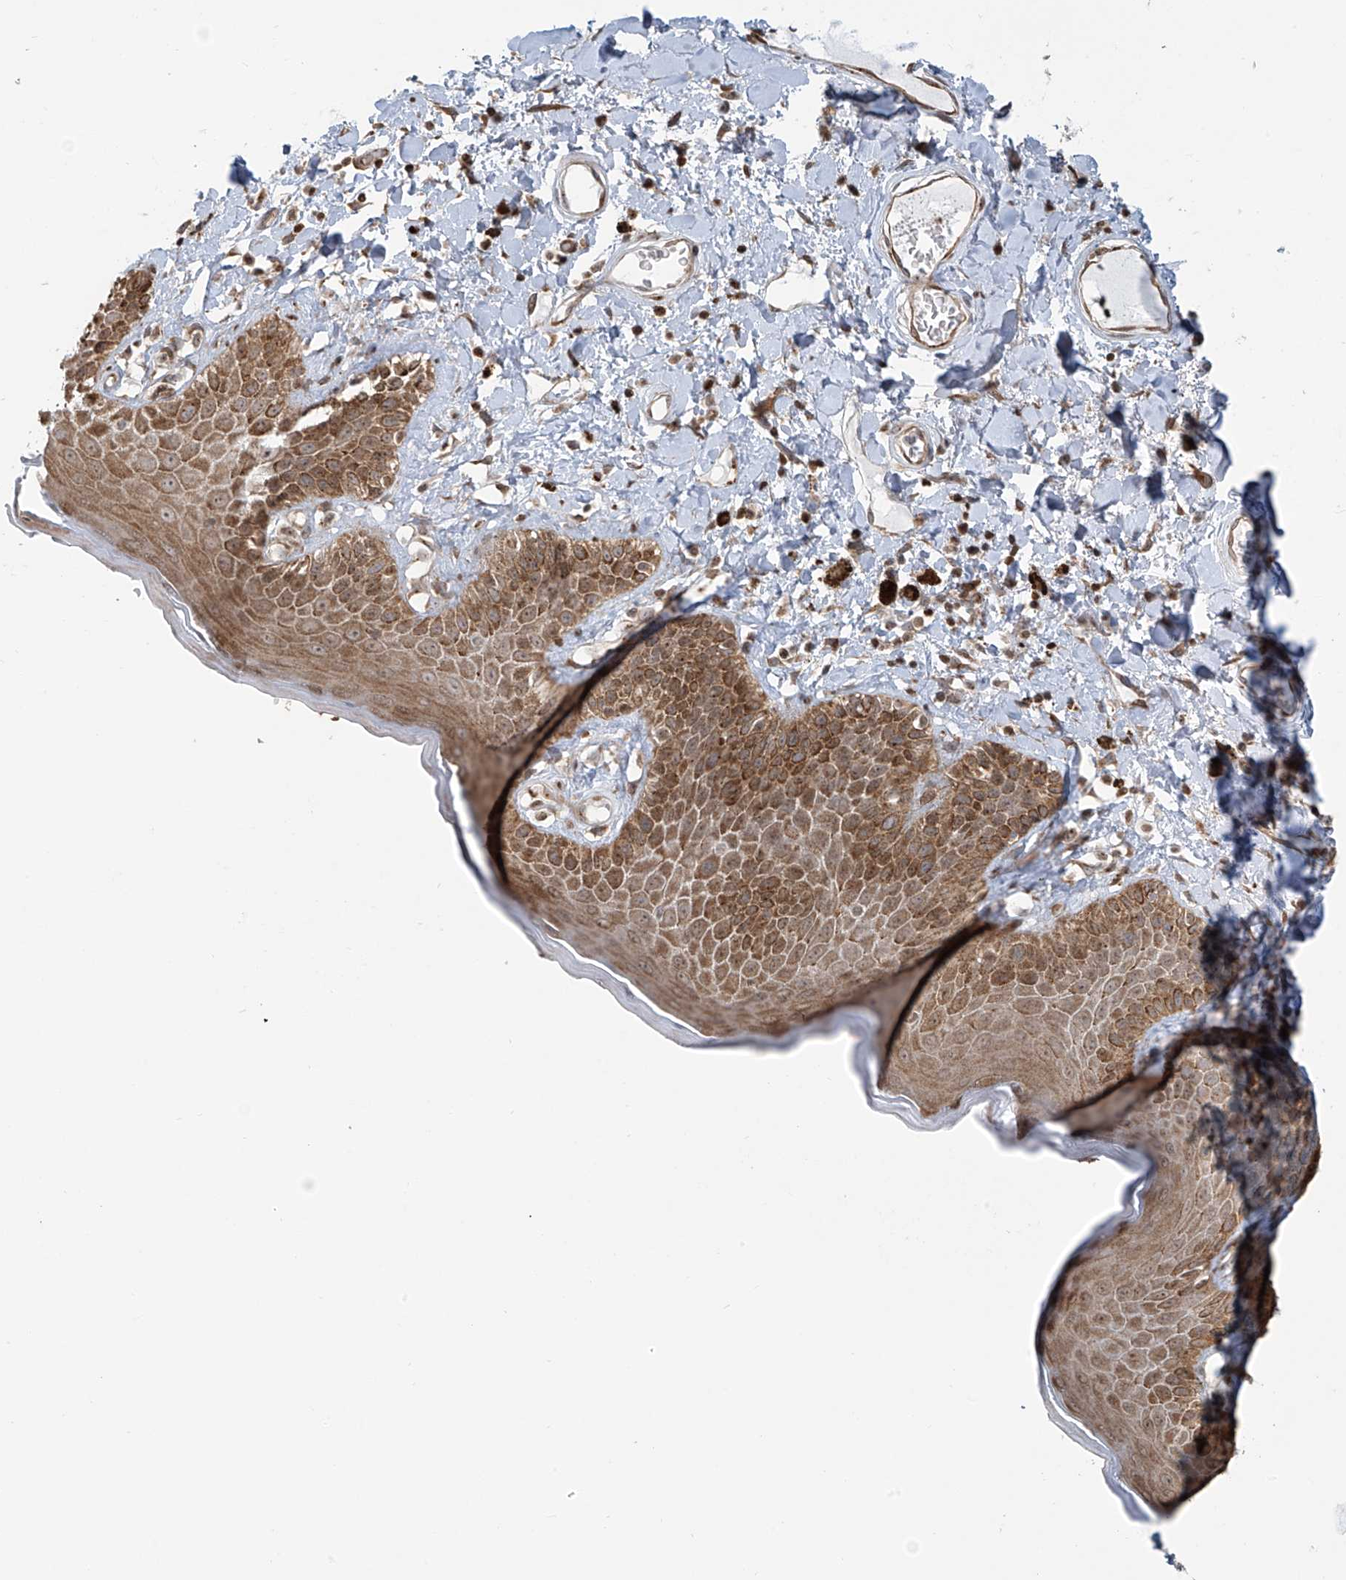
{"staining": {"intensity": "moderate", "quantity": ">75%", "location": "cytoplasmic/membranous"}, "tissue": "skin", "cell_type": "Epidermal cells", "image_type": "normal", "snomed": [{"axis": "morphology", "description": "Normal tissue, NOS"}, {"axis": "topography", "description": "Anal"}], "caption": "Protein expression analysis of benign human skin reveals moderate cytoplasmic/membranous expression in about >75% of epidermal cells.", "gene": "VMP1", "patient": {"sex": "female", "age": 78}}